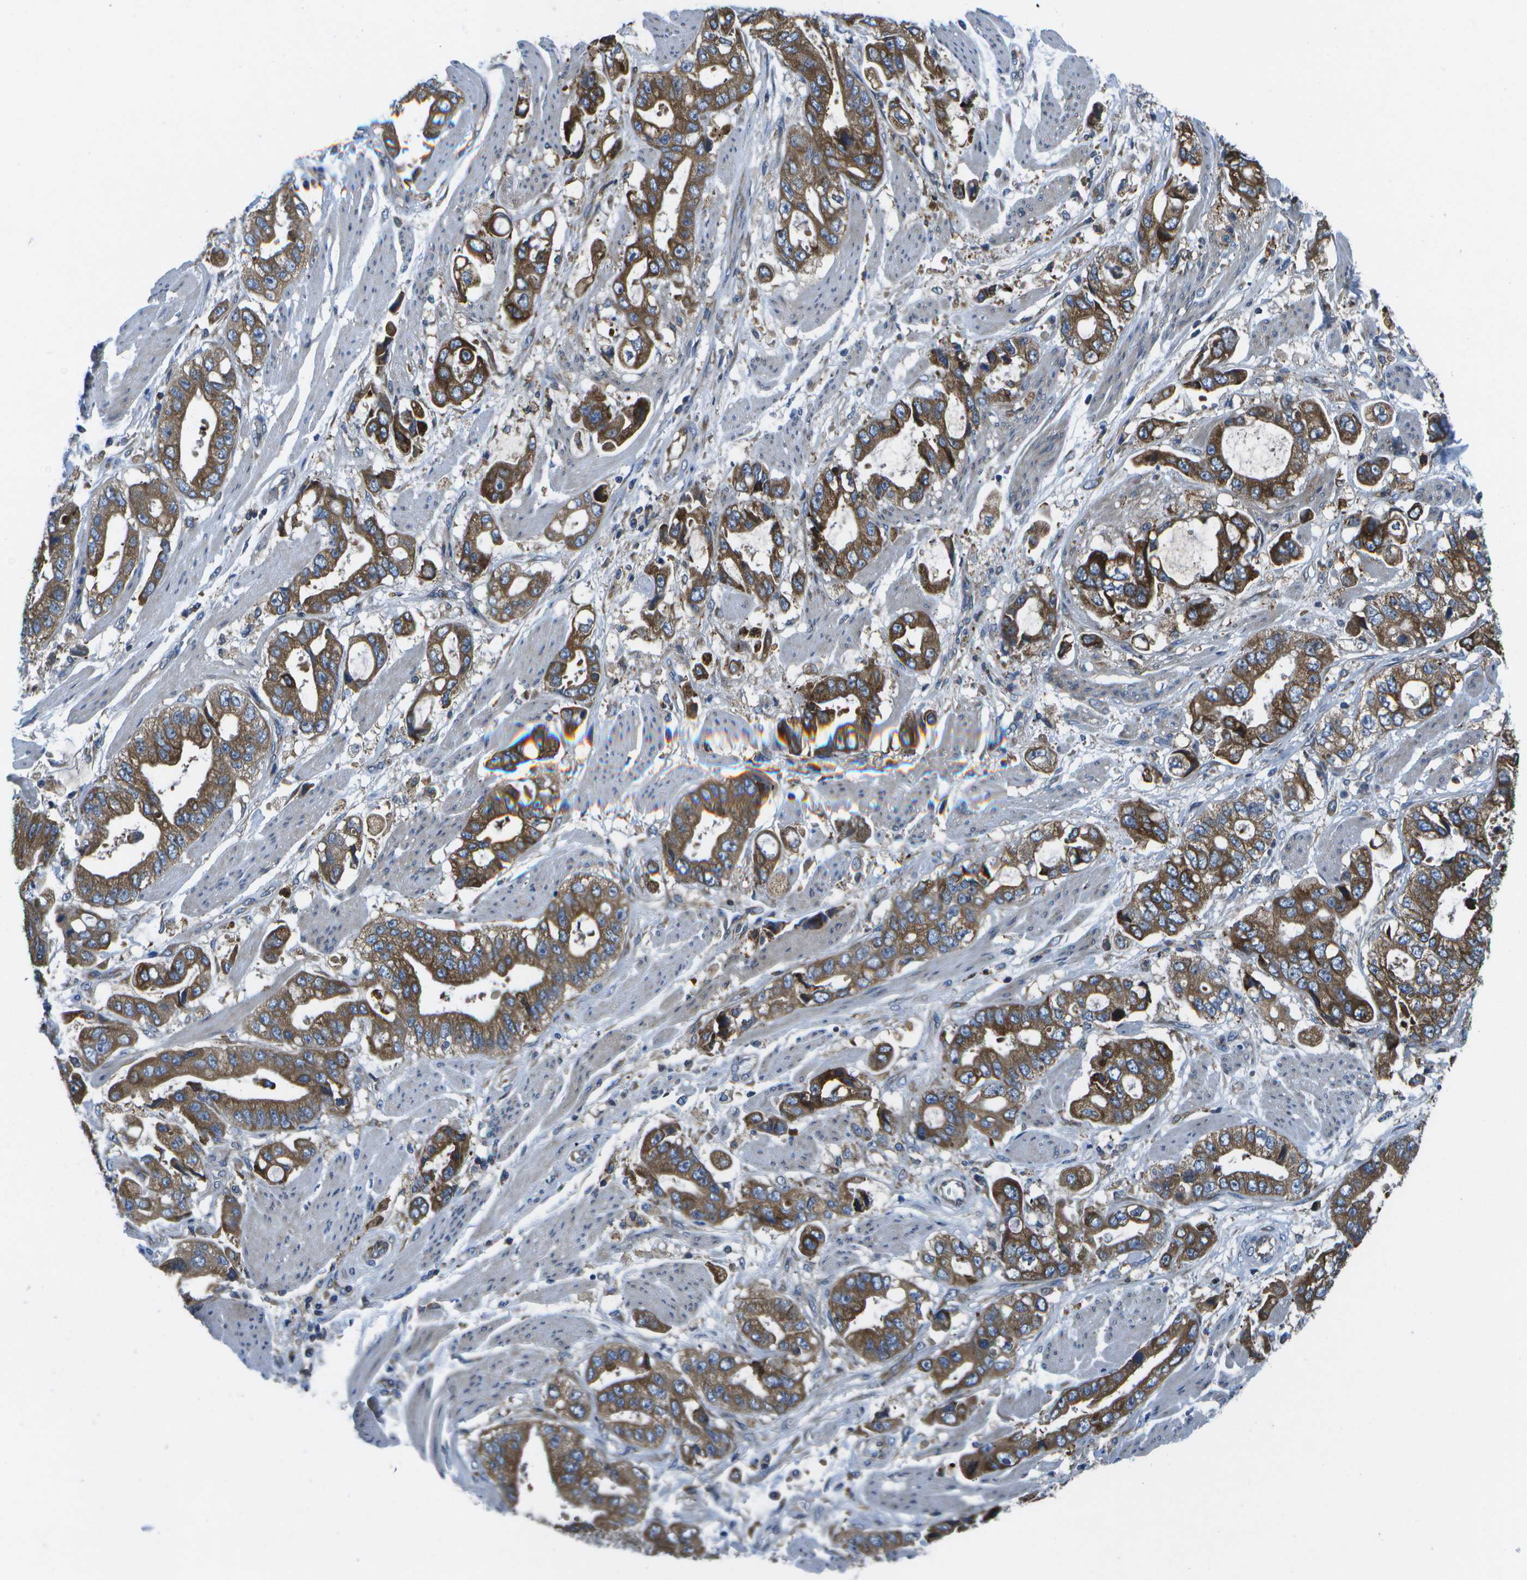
{"staining": {"intensity": "strong", "quantity": ">75%", "location": "cytoplasmic/membranous"}, "tissue": "stomach cancer", "cell_type": "Tumor cells", "image_type": "cancer", "snomed": [{"axis": "morphology", "description": "Normal tissue, NOS"}, {"axis": "morphology", "description": "Adenocarcinoma, NOS"}, {"axis": "topography", "description": "Stomach"}], "caption": "Adenocarcinoma (stomach) stained for a protein (brown) displays strong cytoplasmic/membranous positive staining in approximately >75% of tumor cells.", "gene": "GDF5", "patient": {"sex": "male", "age": 62}}